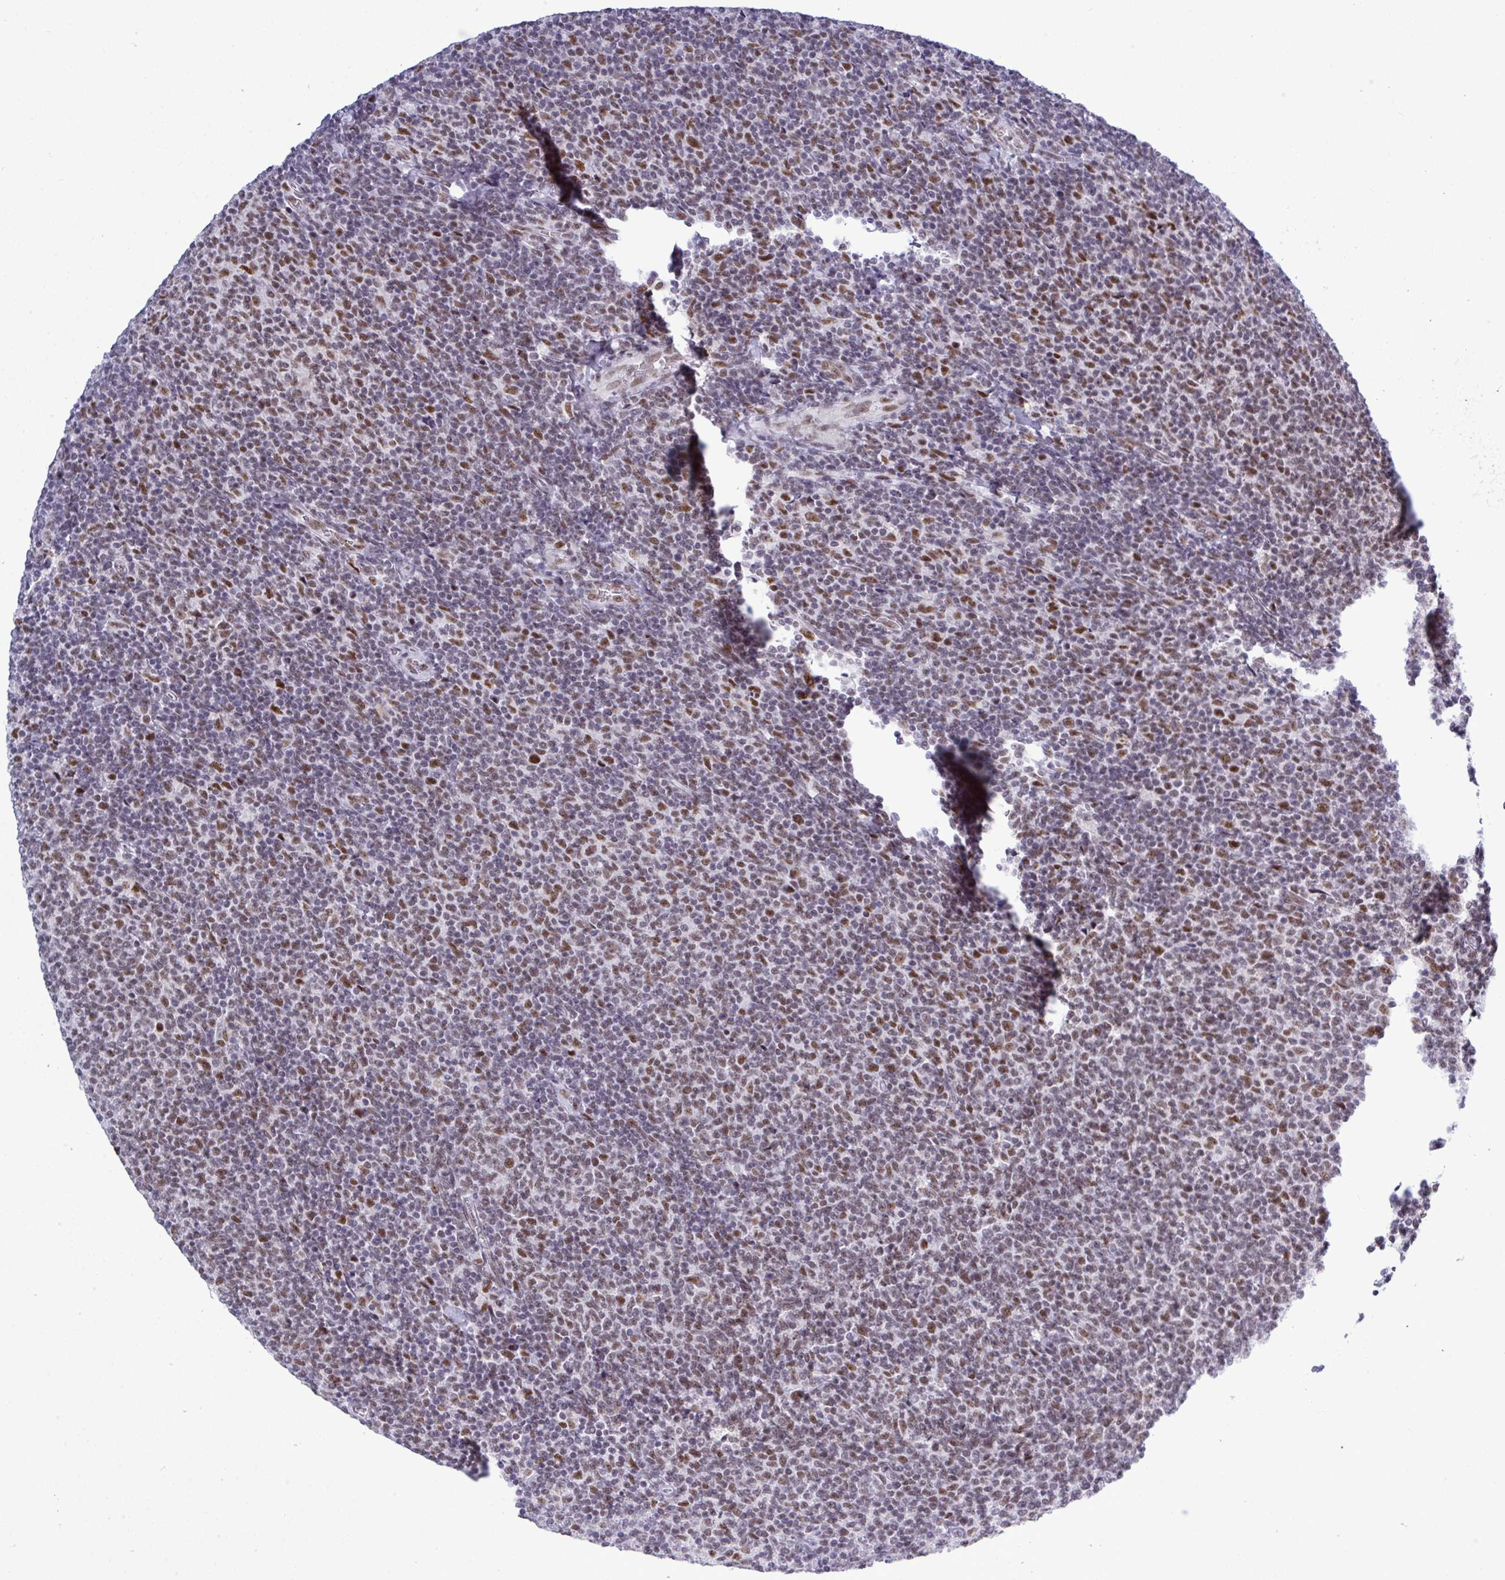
{"staining": {"intensity": "strong", "quantity": "<25%", "location": "nuclear"}, "tissue": "lymphoma", "cell_type": "Tumor cells", "image_type": "cancer", "snomed": [{"axis": "morphology", "description": "Malignant lymphoma, non-Hodgkin's type, Low grade"}, {"axis": "topography", "description": "Lymph node"}], "caption": "Protein expression analysis of human low-grade malignant lymphoma, non-Hodgkin's type reveals strong nuclear staining in about <25% of tumor cells.", "gene": "PPP1R10", "patient": {"sex": "male", "age": 52}}